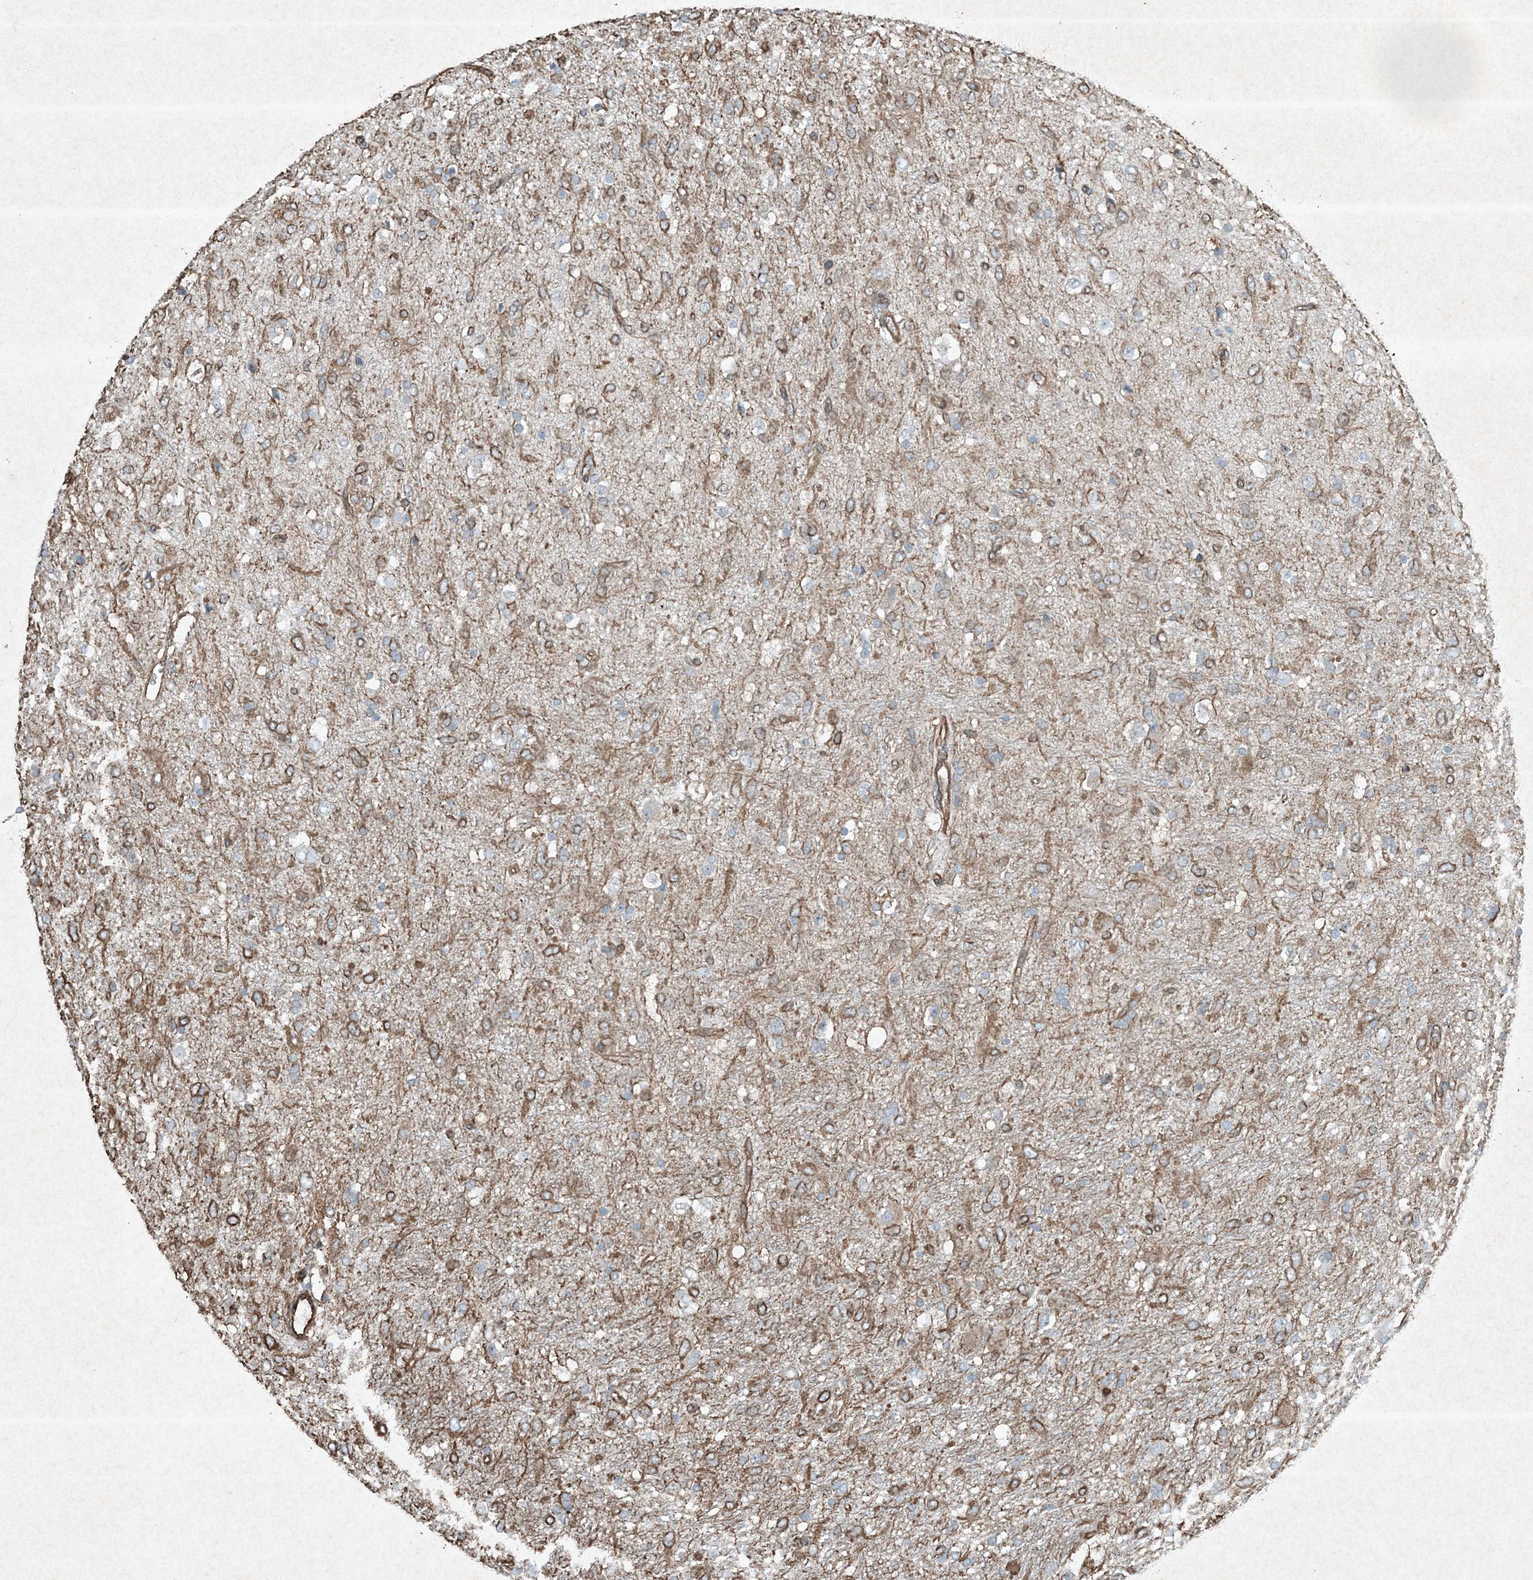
{"staining": {"intensity": "negative", "quantity": "none", "location": "none"}, "tissue": "glioma", "cell_type": "Tumor cells", "image_type": "cancer", "snomed": [{"axis": "morphology", "description": "Glioma, malignant, Low grade"}, {"axis": "topography", "description": "Brain"}], "caption": "Human glioma stained for a protein using immunohistochemistry shows no staining in tumor cells.", "gene": "RYK", "patient": {"sex": "male", "age": 77}}